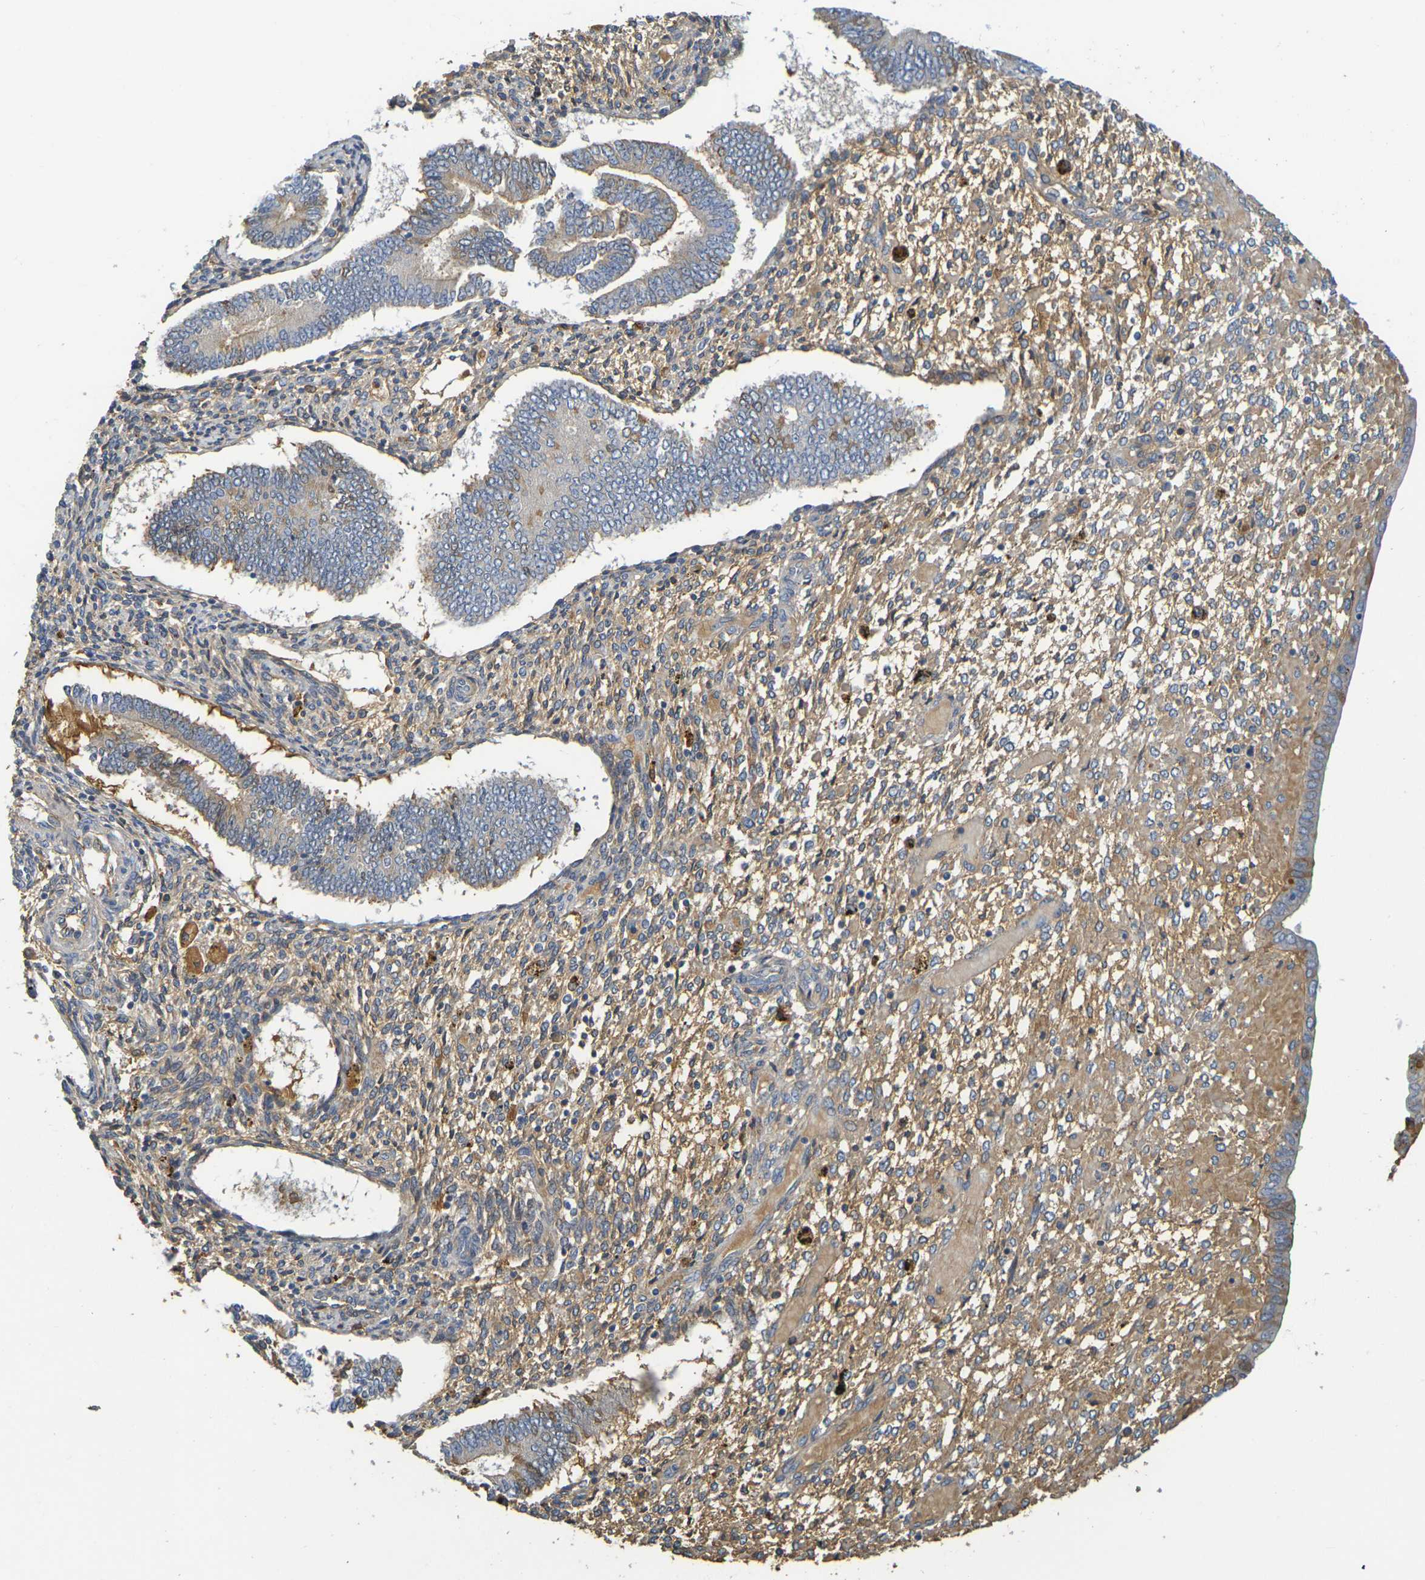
{"staining": {"intensity": "moderate", "quantity": "25%-75%", "location": "cytoplasmic/membranous"}, "tissue": "endometrium", "cell_type": "Cells in endometrial stroma", "image_type": "normal", "snomed": [{"axis": "morphology", "description": "Normal tissue, NOS"}, {"axis": "topography", "description": "Endometrium"}], "caption": "Protein expression analysis of benign endometrium shows moderate cytoplasmic/membranous expression in about 25%-75% of cells in endometrial stroma. The staining was performed using DAB to visualize the protein expression in brown, while the nuclei were stained in blue with hematoxylin (Magnification: 20x).", "gene": "C1QA", "patient": {"sex": "female", "age": 42}}